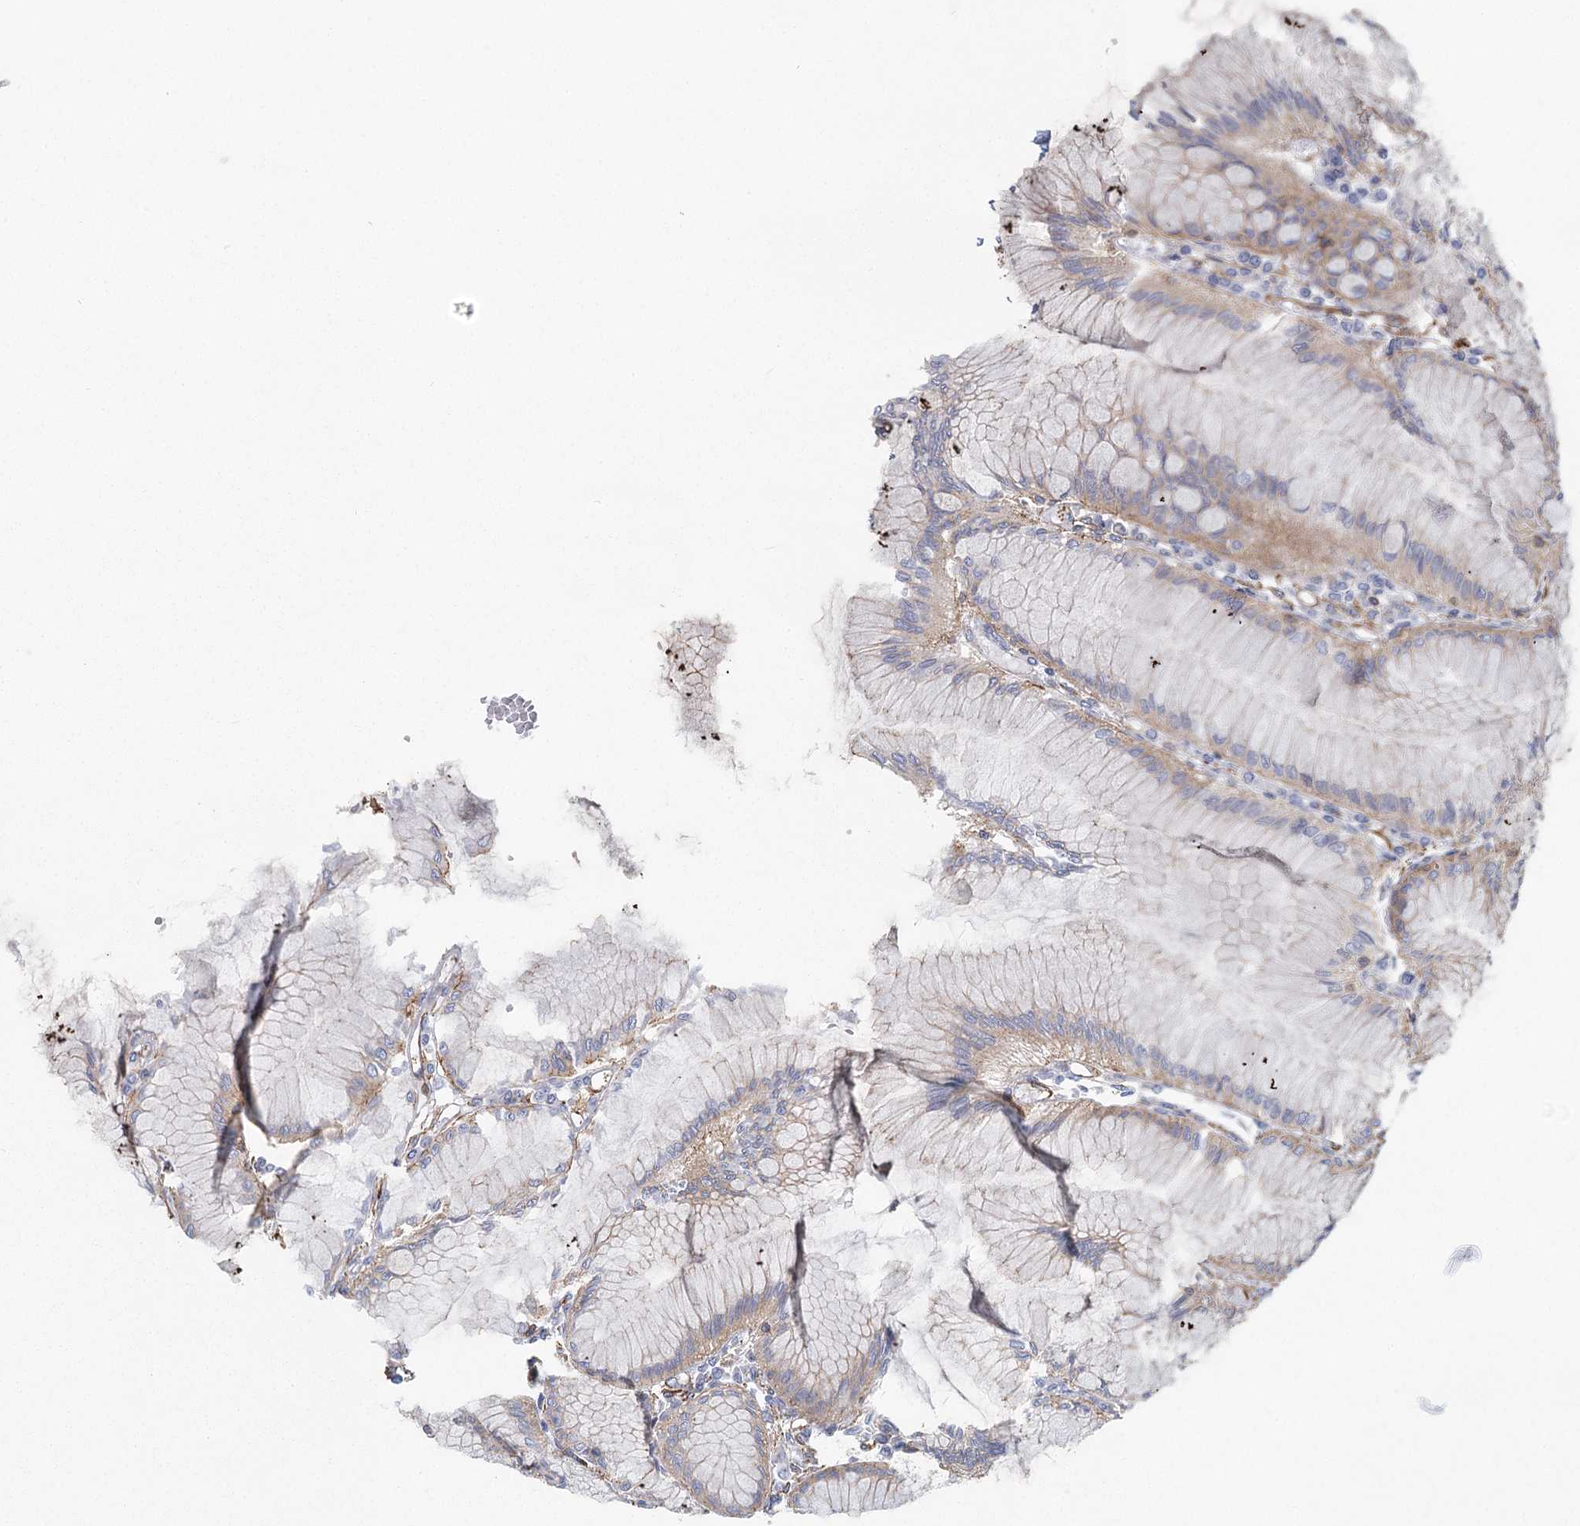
{"staining": {"intensity": "moderate", "quantity": "25%-75%", "location": "cytoplasmic/membranous"}, "tissue": "stomach", "cell_type": "Glandular cells", "image_type": "normal", "snomed": [{"axis": "morphology", "description": "Normal tissue, NOS"}, {"axis": "topography", "description": "Stomach"}], "caption": "Stomach was stained to show a protein in brown. There is medium levels of moderate cytoplasmic/membranous positivity in approximately 25%-75% of glandular cells. (Stains: DAB in brown, nuclei in blue, Microscopy: brightfield microscopy at high magnification).", "gene": "IFT46", "patient": {"sex": "female", "age": 57}}